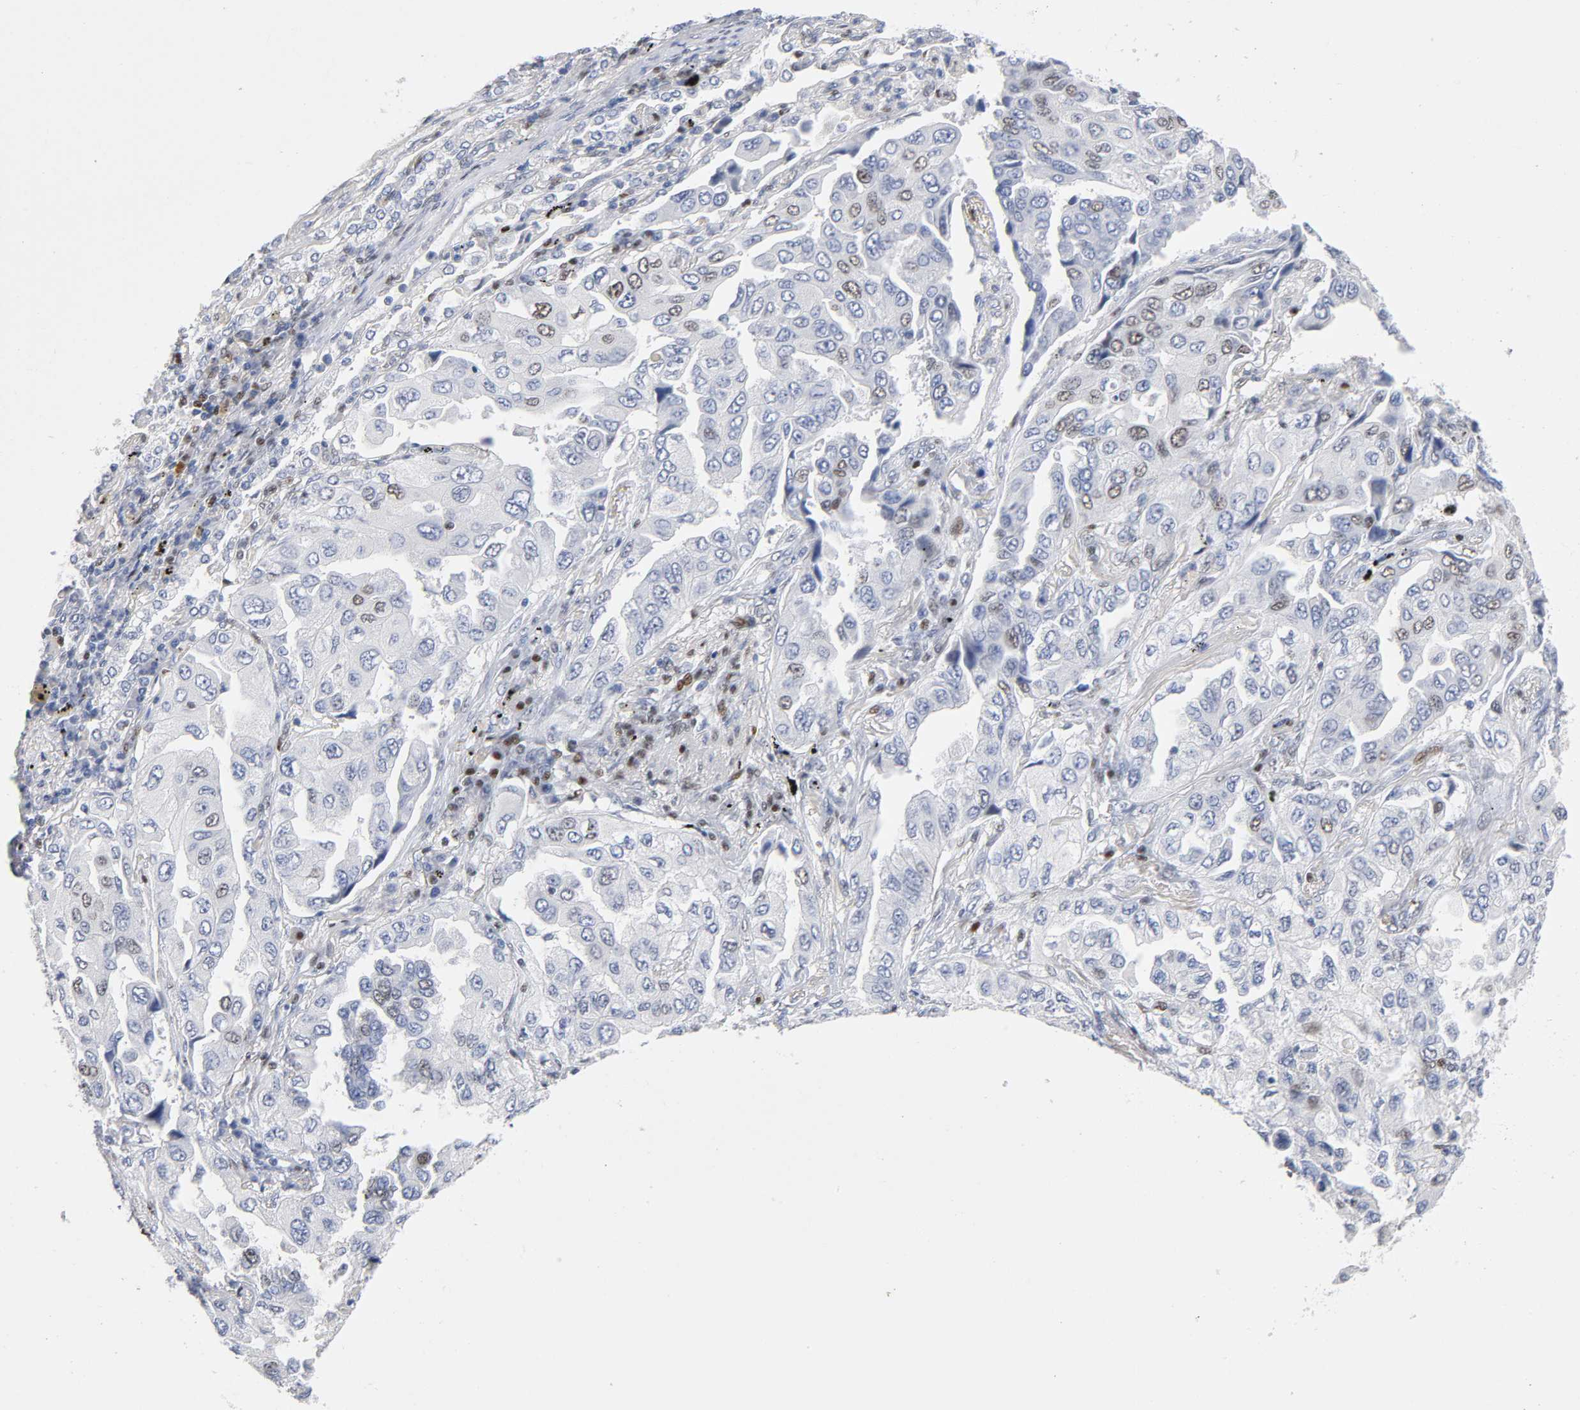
{"staining": {"intensity": "moderate", "quantity": "<25%", "location": "nuclear"}, "tissue": "lung cancer", "cell_type": "Tumor cells", "image_type": "cancer", "snomed": [{"axis": "morphology", "description": "Adenocarcinoma, NOS"}, {"axis": "topography", "description": "Lung"}], "caption": "Lung adenocarcinoma was stained to show a protein in brown. There is low levels of moderate nuclear expression in approximately <25% of tumor cells.", "gene": "SP3", "patient": {"sex": "female", "age": 65}}